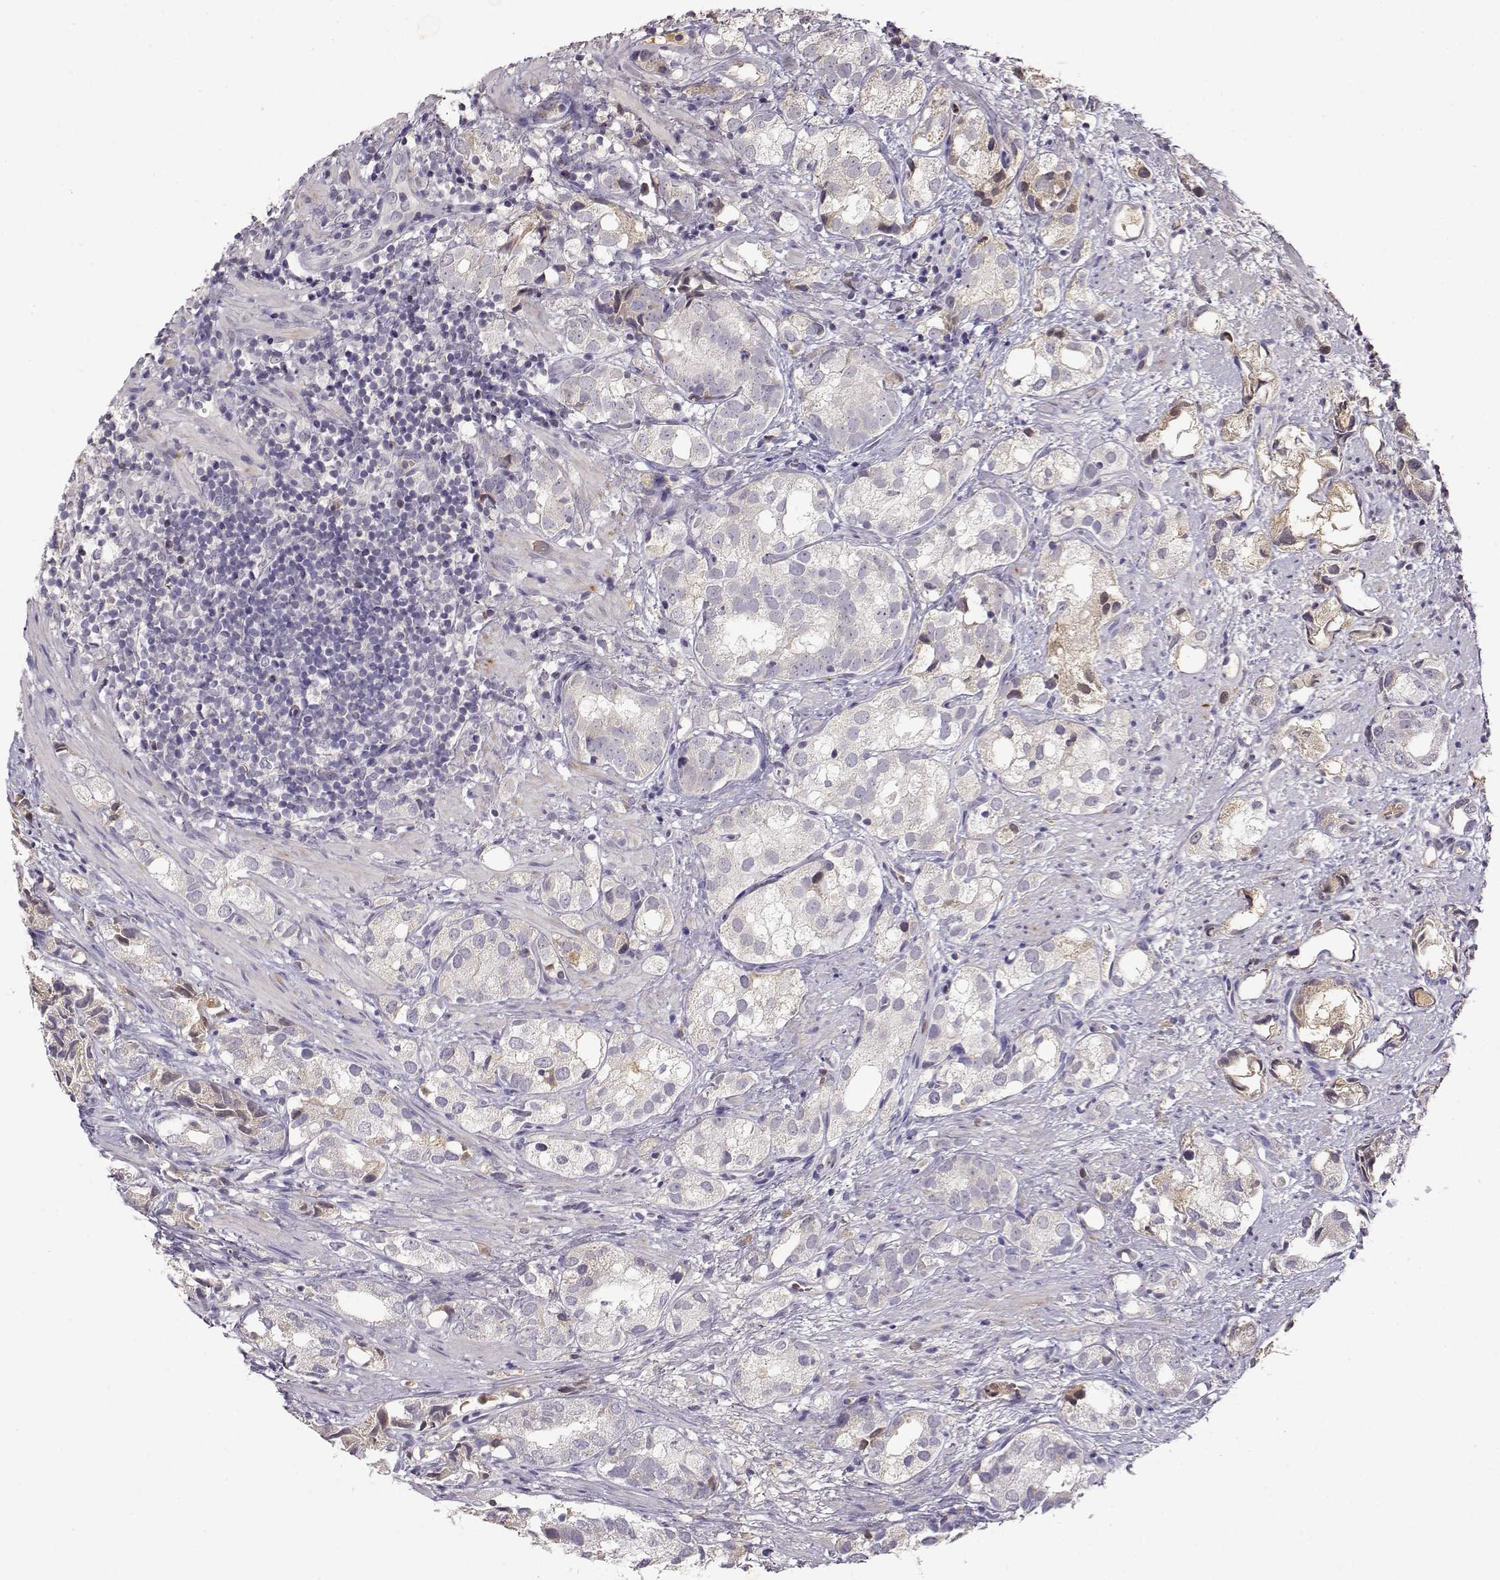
{"staining": {"intensity": "negative", "quantity": "none", "location": "none"}, "tissue": "prostate cancer", "cell_type": "Tumor cells", "image_type": "cancer", "snomed": [{"axis": "morphology", "description": "Adenocarcinoma, High grade"}, {"axis": "topography", "description": "Prostate"}], "caption": "Tumor cells show no significant protein staining in prostate cancer.", "gene": "TACR1", "patient": {"sex": "male", "age": 82}}